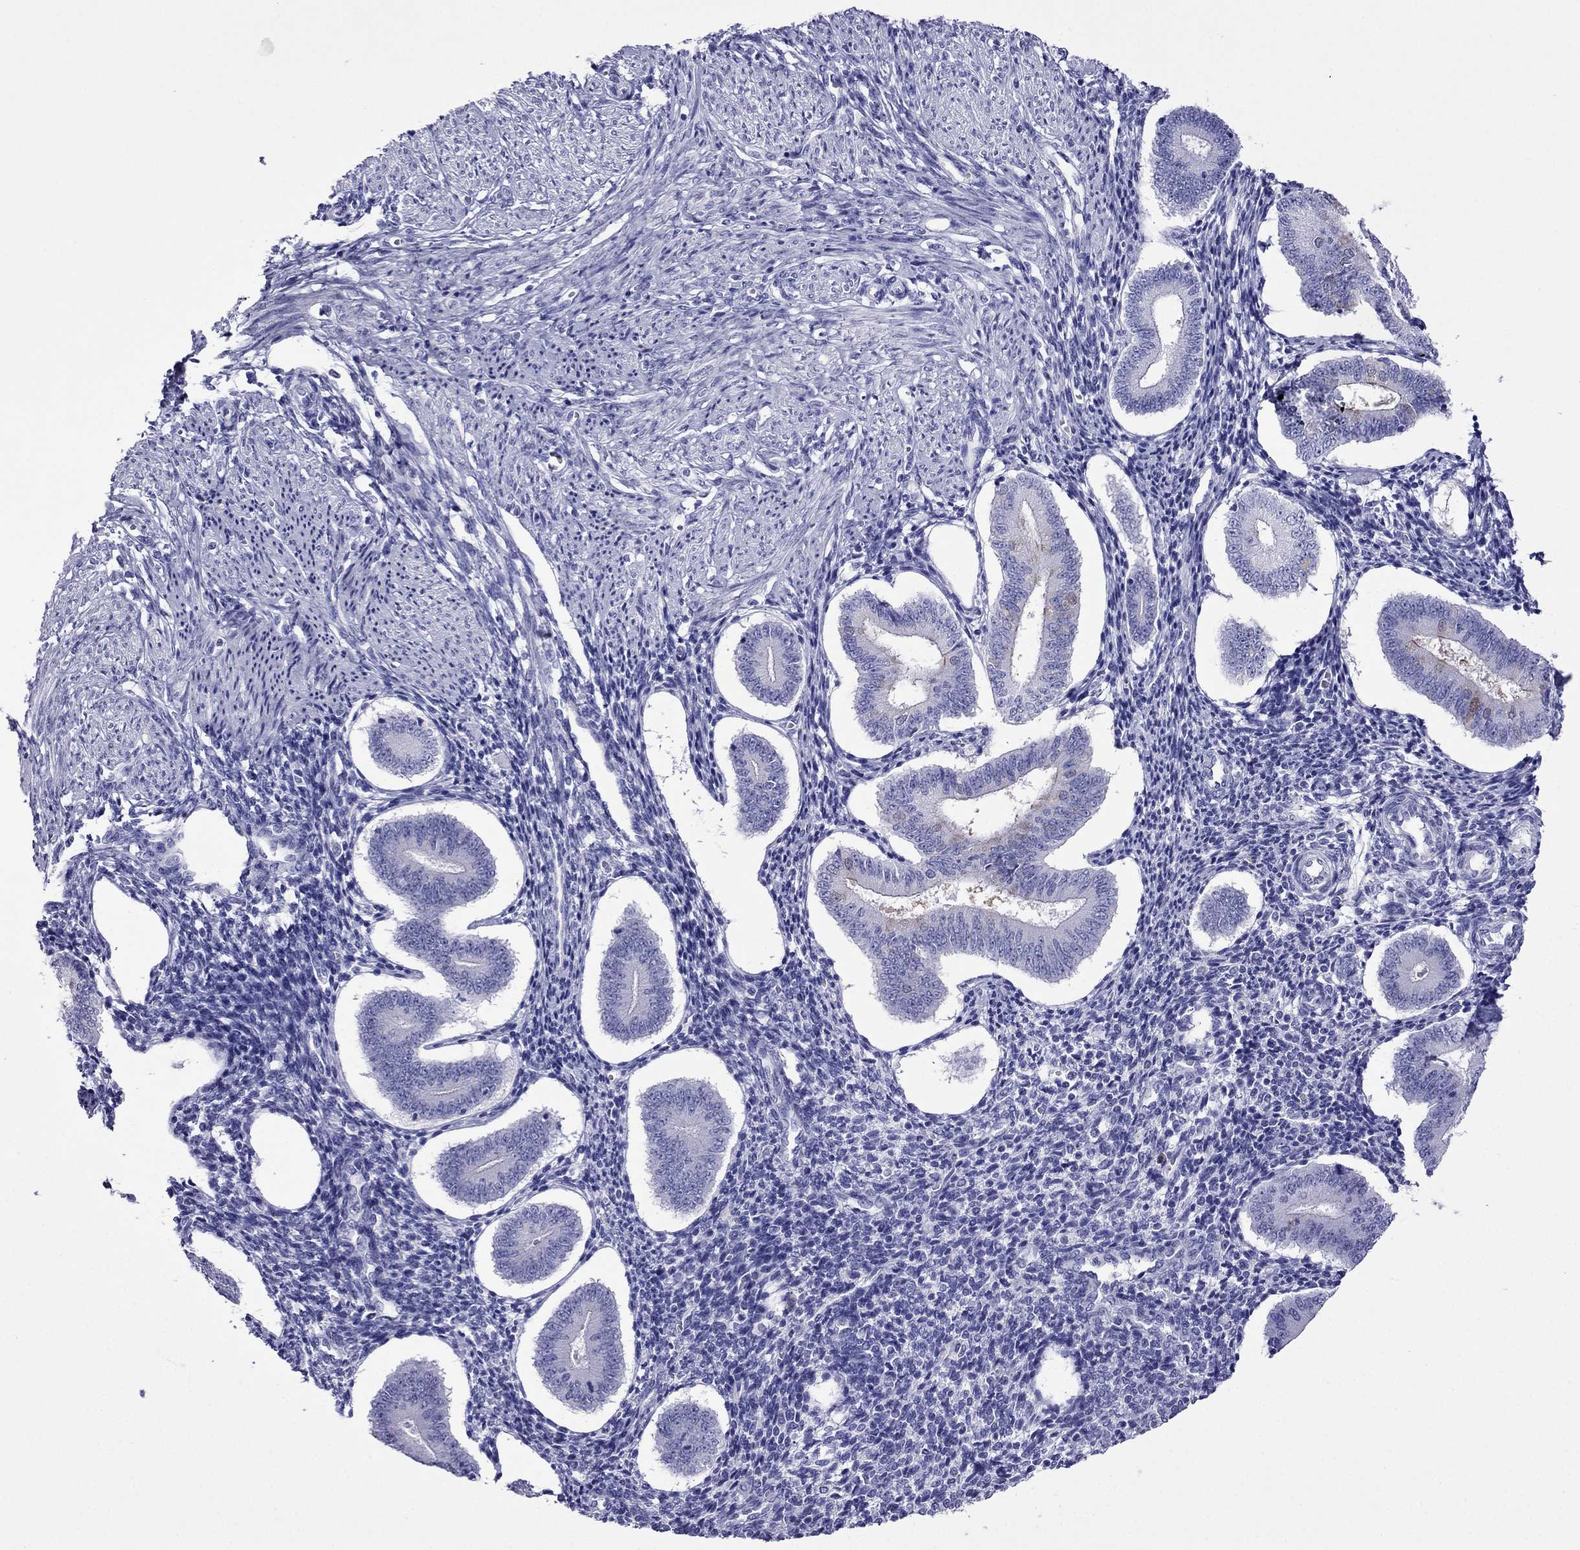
{"staining": {"intensity": "negative", "quantity": "none", "location": "none"}, "tissue": "endometrium", "cell_type": "Cells in endometrial stroma", "image_type": "normal", "snomed": [{"axis": "morphology", "description": "Normal tissue, NOS"}, {"axis": "topography", "description": "Endometrium"}], "caption": "The image shows no staining of cells in endometrial stroma in unremarkable endometrium. Brightfield microscopy of IHC stained with DAB (brown) and hematoxylin (blue), captured at high magnification.", "gene": "PCDHA6", "patient": {"sex": "female", "age": 40}}